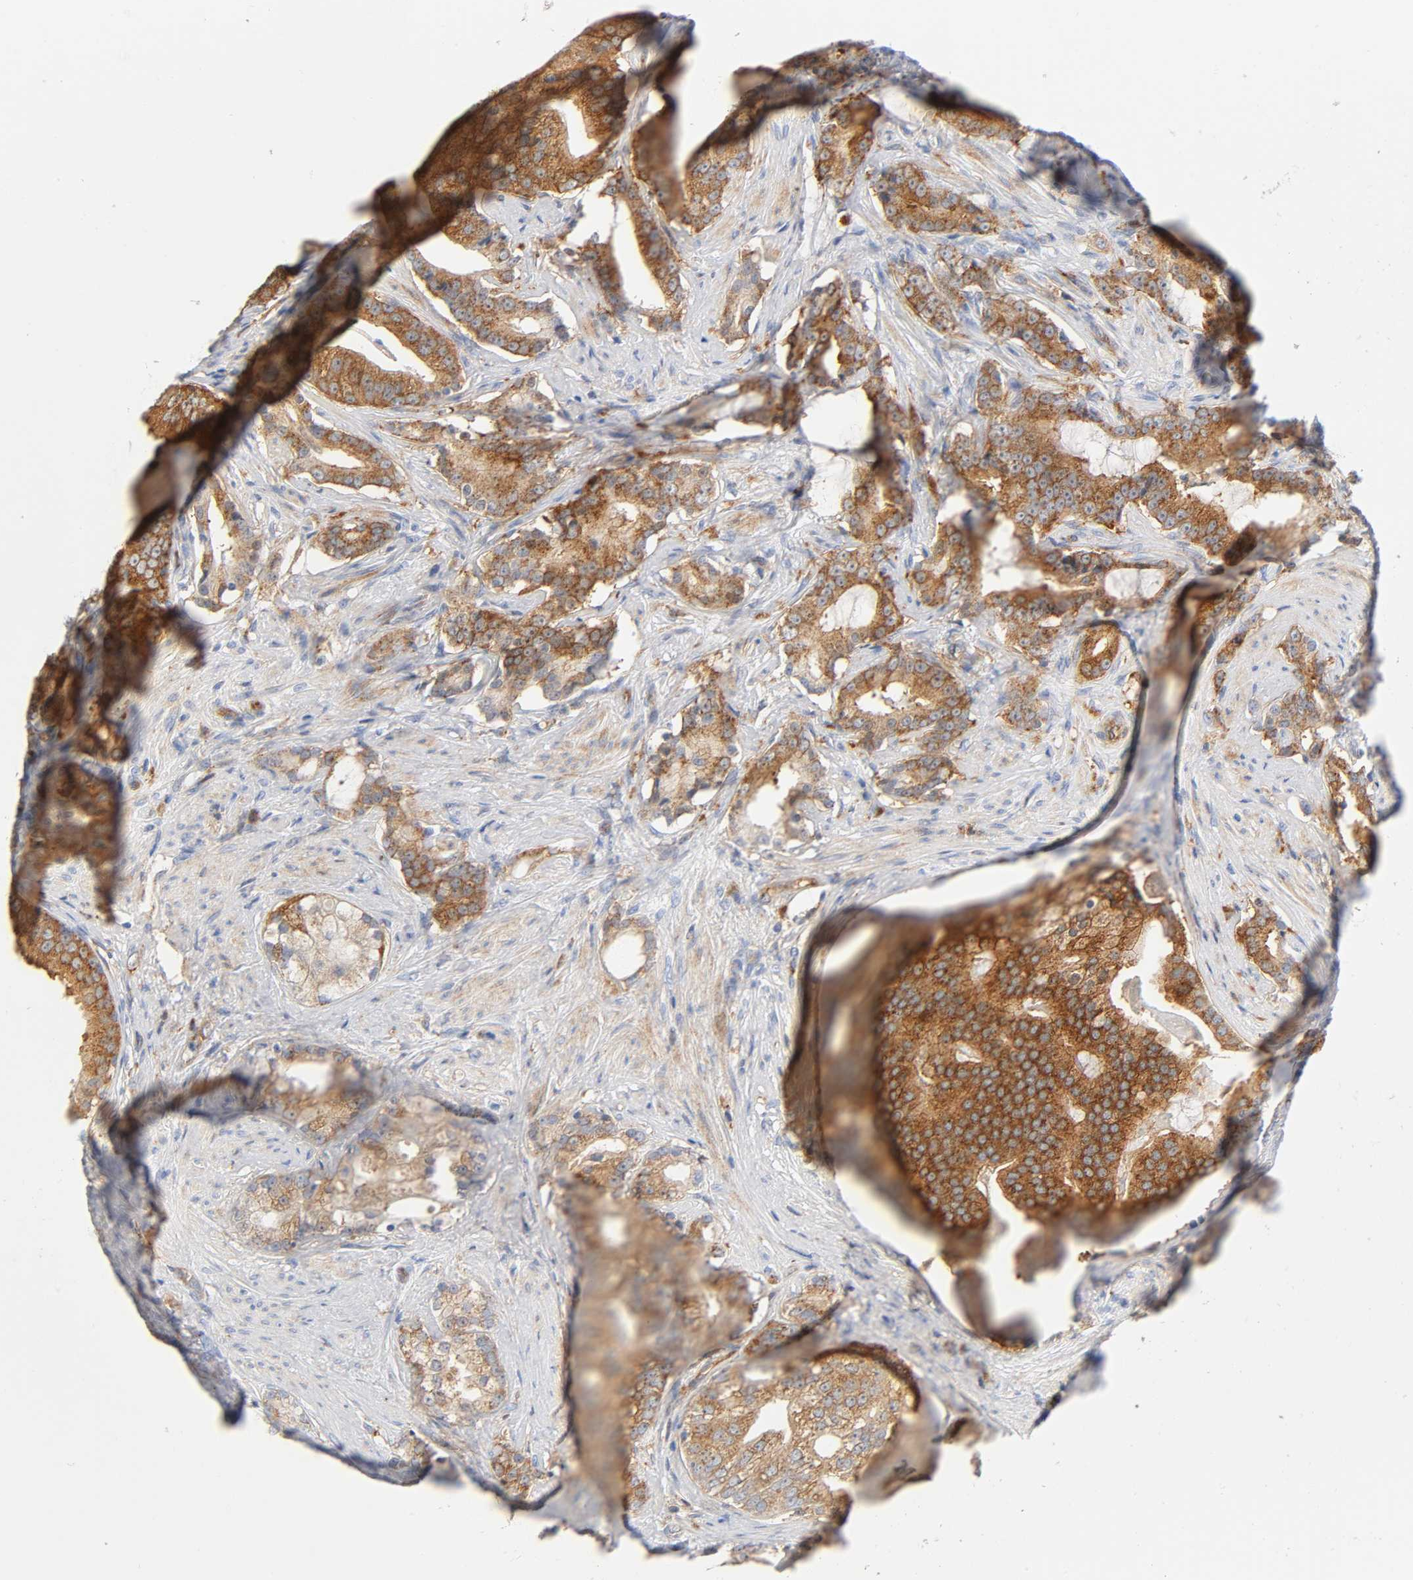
{"staining": {"intensity": "moderate", "quantity": ">75%", "location": "cytoplasmic/membranous"}, "tissue": "prostate cancer", "cell_type": "Tumor cells", "image_type": "cancer", "snomed": [{"axis": "morphology", "description": "Adenocarcinoma, Low grade"}, {"axis": "topography", "description": "Prostate"}], "caption": "Prostate cancer (low-grade adenocarcinoma) stained with immunohistochemistry displays moderate cytoplasmic/membranous staining in about >75% of tumor cells. The protein is shown in brown color, while the nuclei are stained blue.", "gene": "CD2AP", "patient": {"sex": "male", "age": 58}}